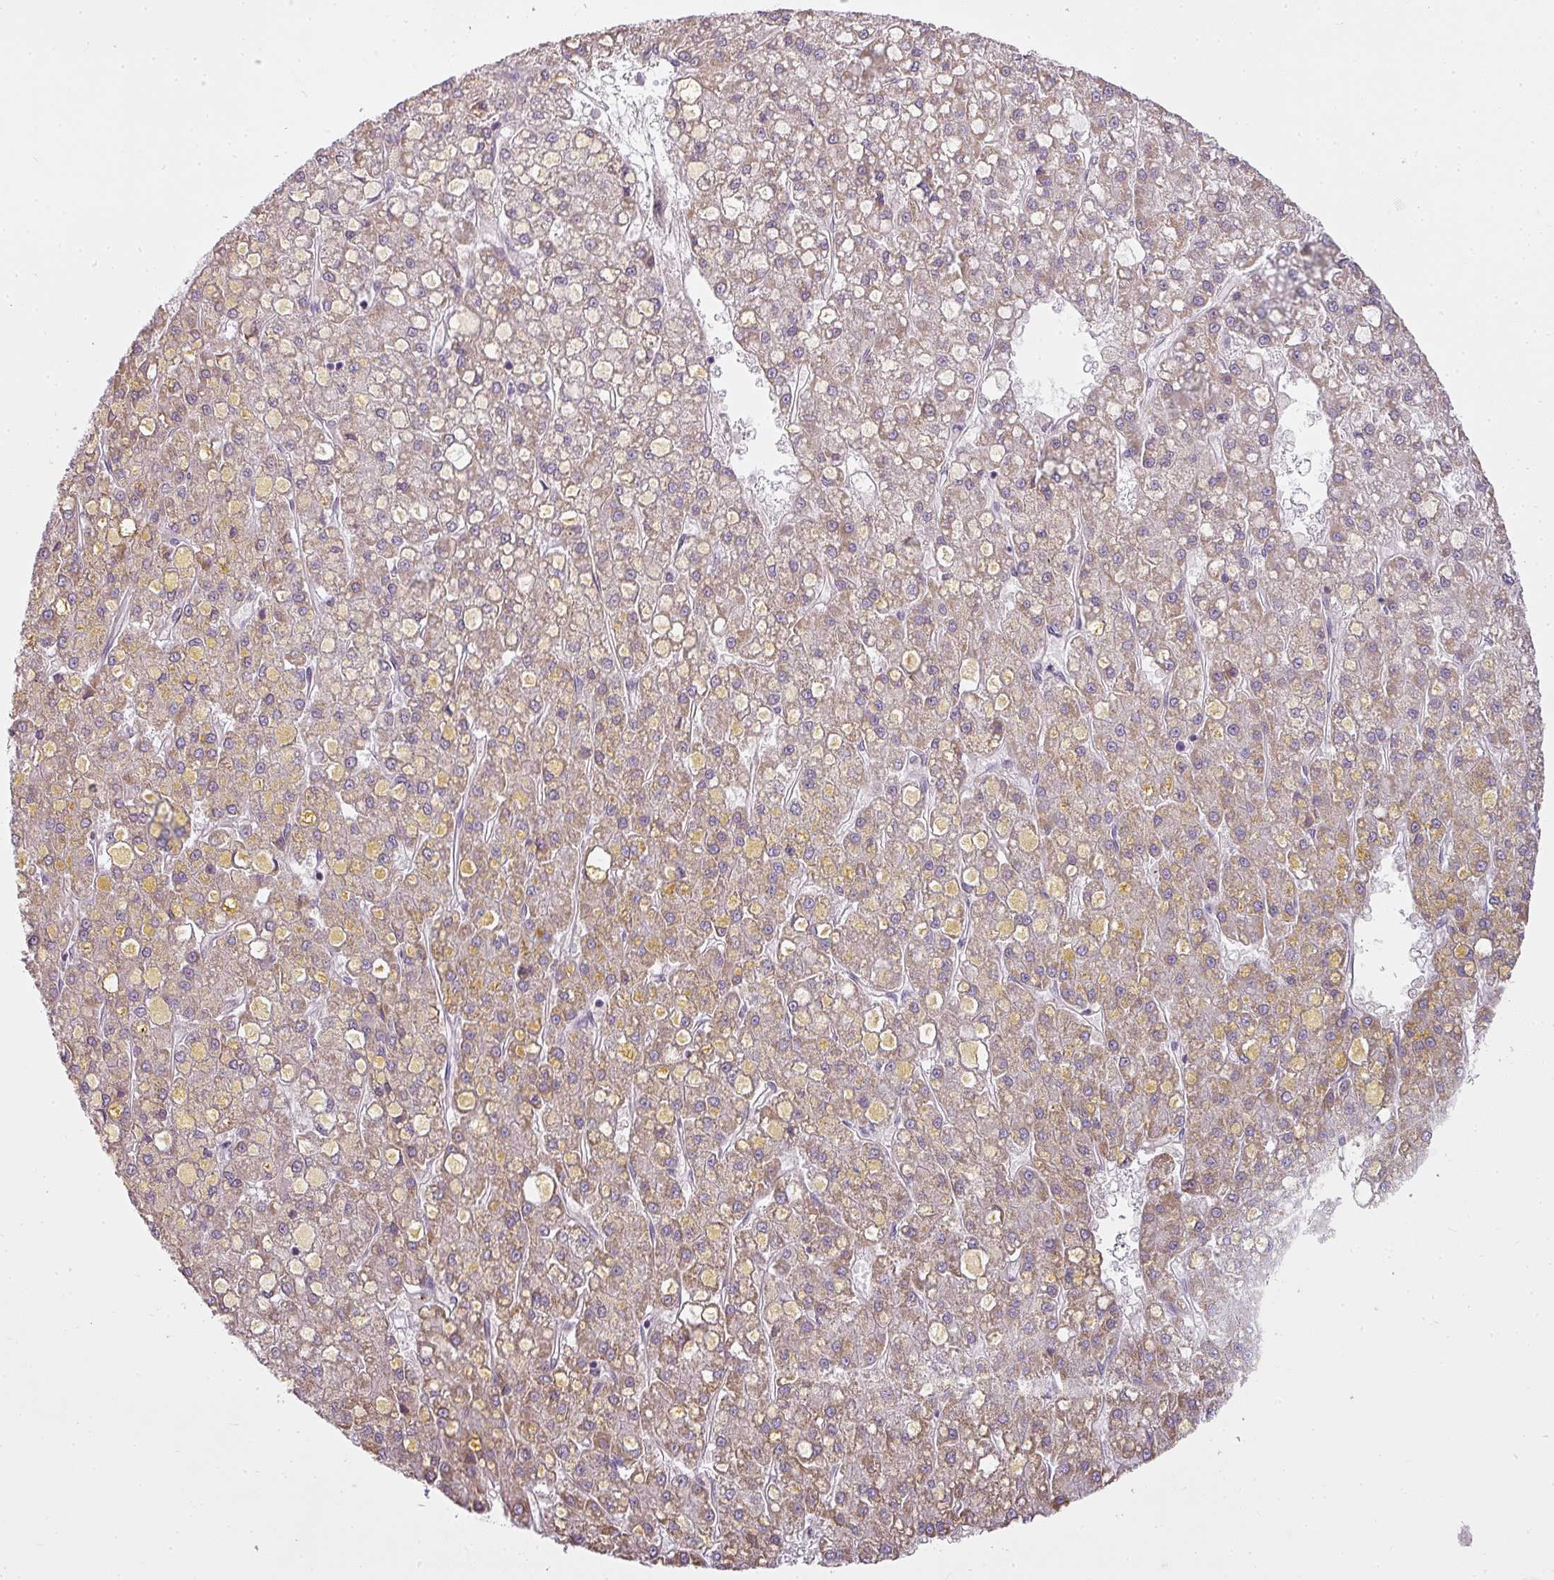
{"staining": {"intensity": "moderate", "quantity": ">75%", "location": "cytoplasmic/membranous"}, "tissue": "liver cancer", "cell_type": "Tumor cells", "image_type": "cancer", "snomed": [{"axis": "morphology", "description": "Carcinoma, Hepatocellular, NOS"}, {"axis": "topography", "description": "Liver"}], "caption": "Approximately >75% of tumor cells in liver hepatocellular carcinoma show moderate cytoplasmic/membranous protein staining as visualized by brown immunohistochemical staining.", "gene": "LY75", "patient": {"sex": "male", "age": 67}}